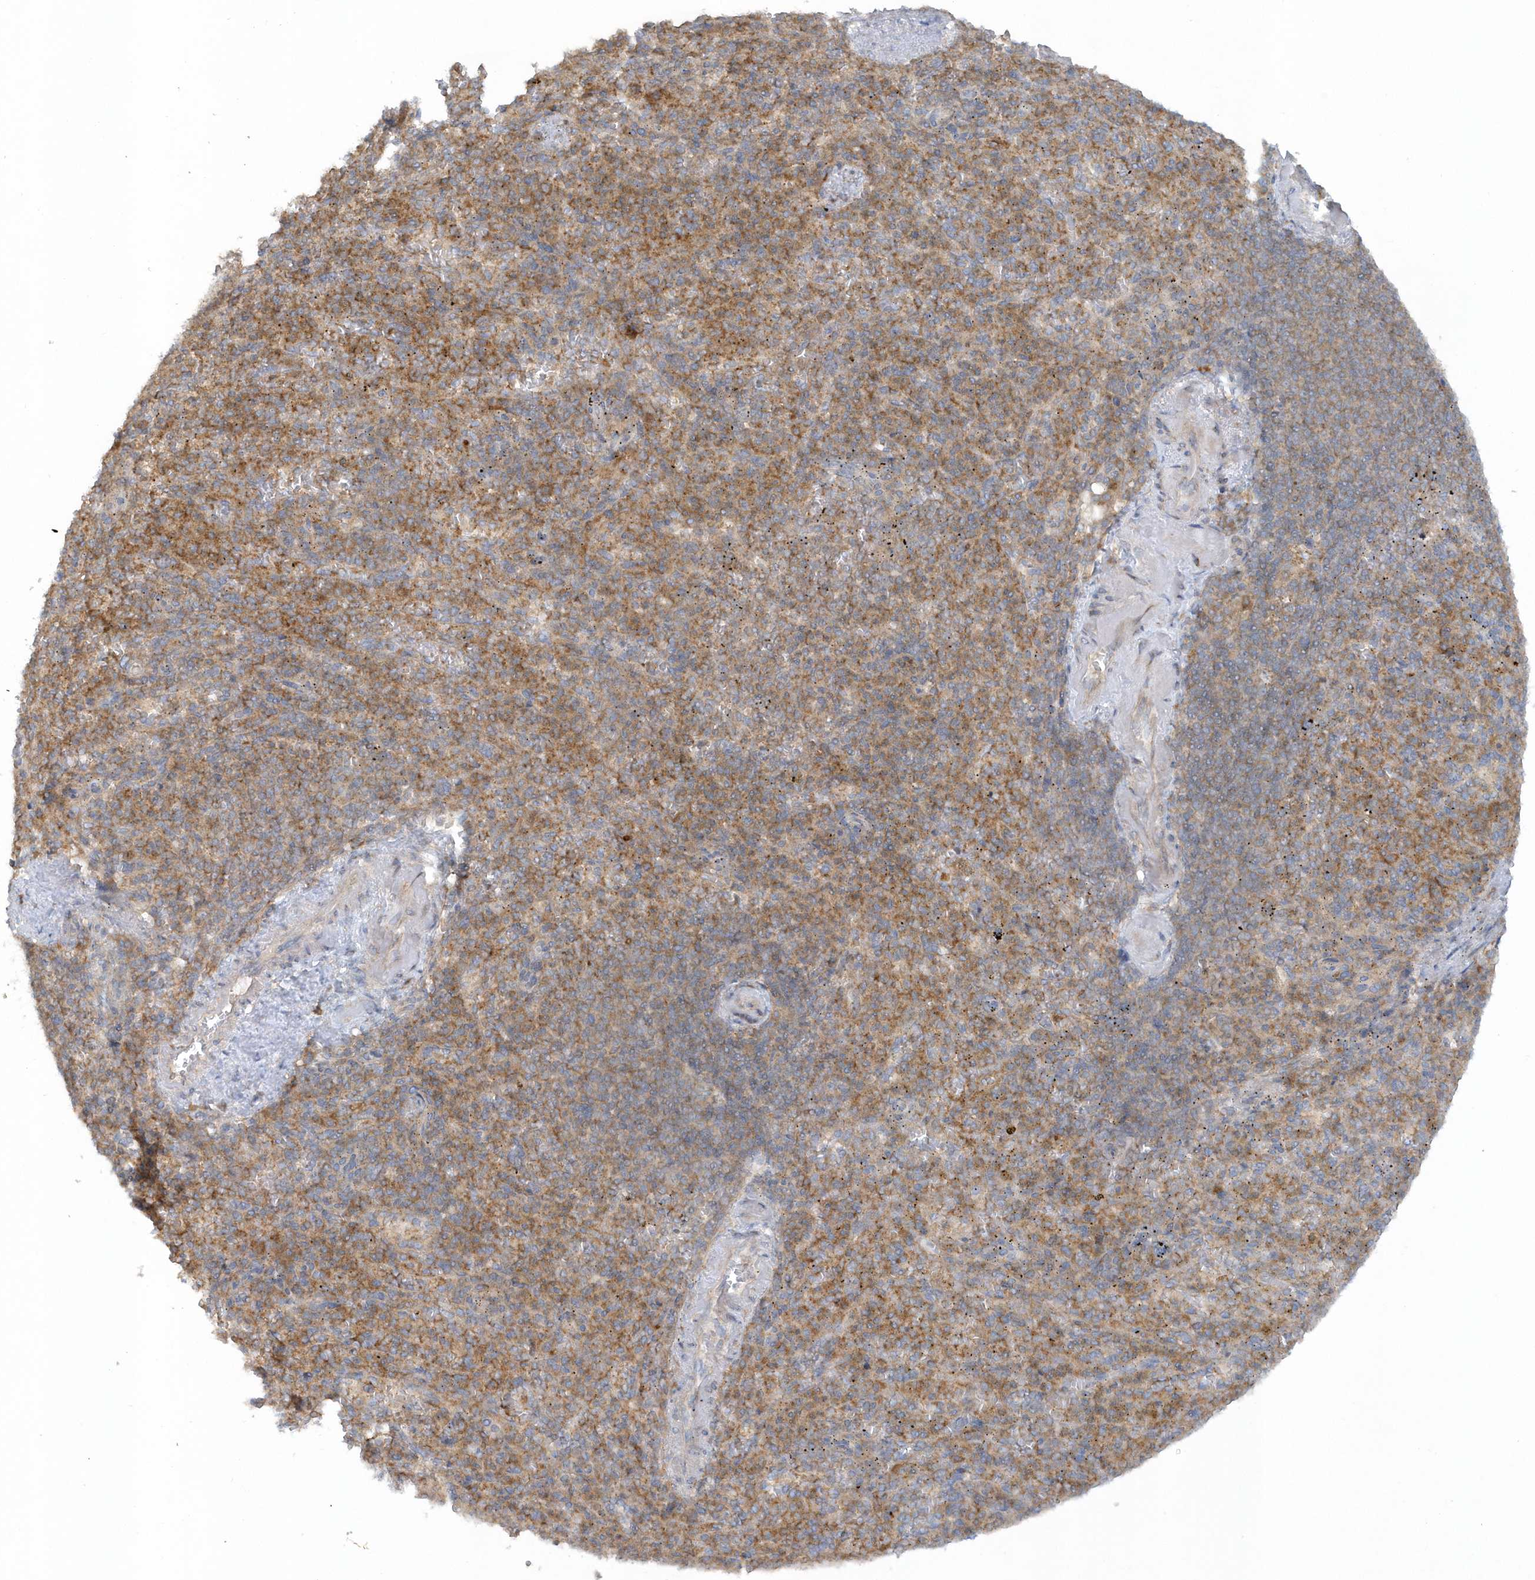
{"staining": {"intensity": "moderate", "quantity": "<25%", "location": "cytoplasmic/membranous"}, "tissue": "spleen", "cell_type": "Cells in red pulp", "image_type": "normal", "snomed": [{"axis": "morphology", "description": "Normal tissue, NOS"}, {"axis": "topography", "description": "Spleen"}], "caption": "DAB (3,3'-diaminobenzidine) immunohistochemical staining of normal spleen shows moderate cytoplasmic/membranous protein expression in approximately <25% of cells in red pulp.", "gene": "CNOT10", "patient": {"sex": "female", "age": 74}}